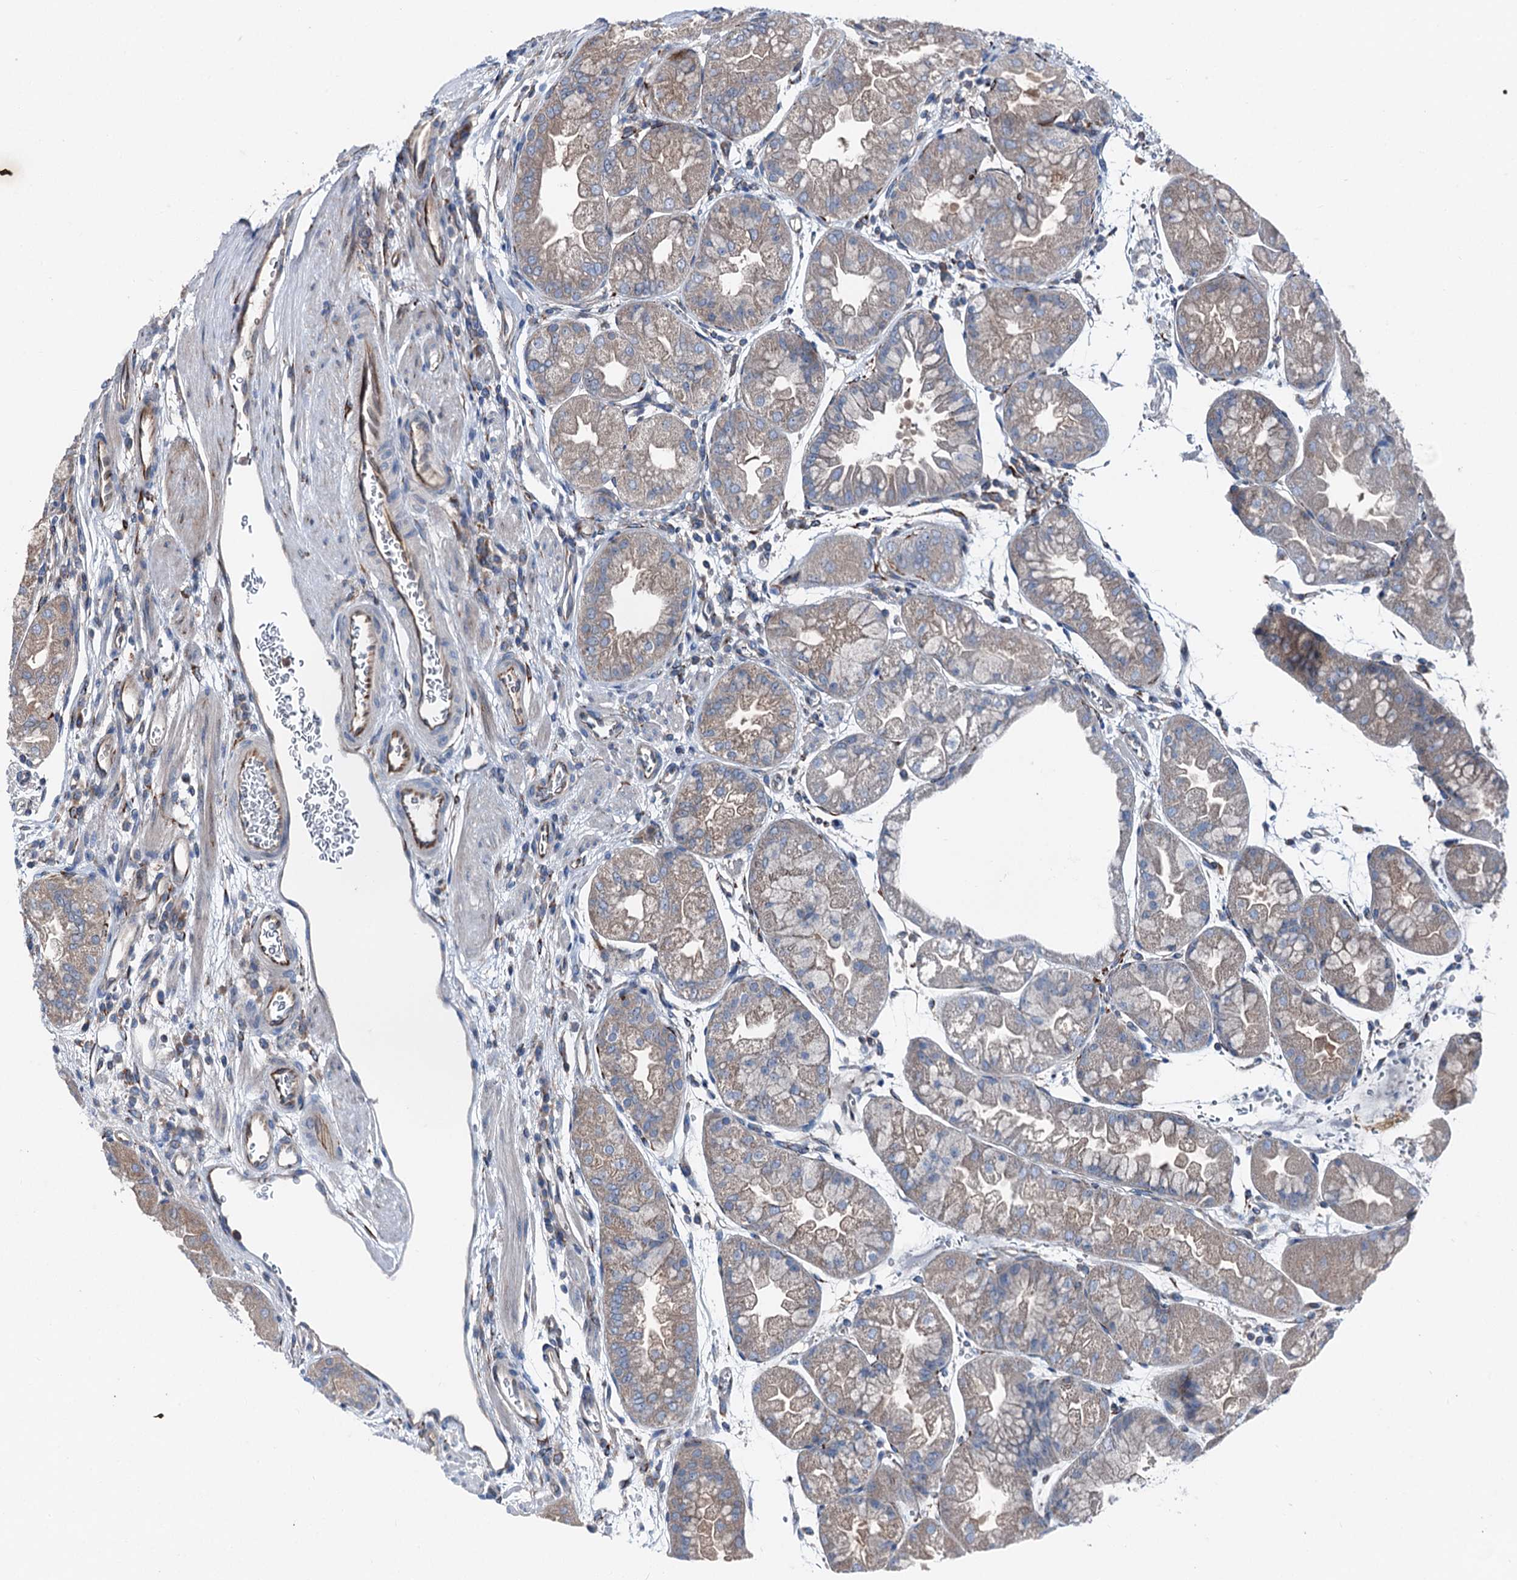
{"staining": {"intensity": "moderate", "quantity": "25%-75%", "location": "cytoplasmic/membranous"}, "tissue": "stomach", "cell_type": "Glandular cells", "image_type": "normal", "snomed": [{"axis": "morphology", "description": "Normal tissue, NOS"}, {"axis": "topography", "description": "Stomach, upper"}], "caption": "Protein staining exhibits moderate cytoplasmic/membranous staining in approximately 25%-75% of glandular cells in benign stomach.", "gene": "DDIAS", "patient": {"sex": "male", "age": 47}}